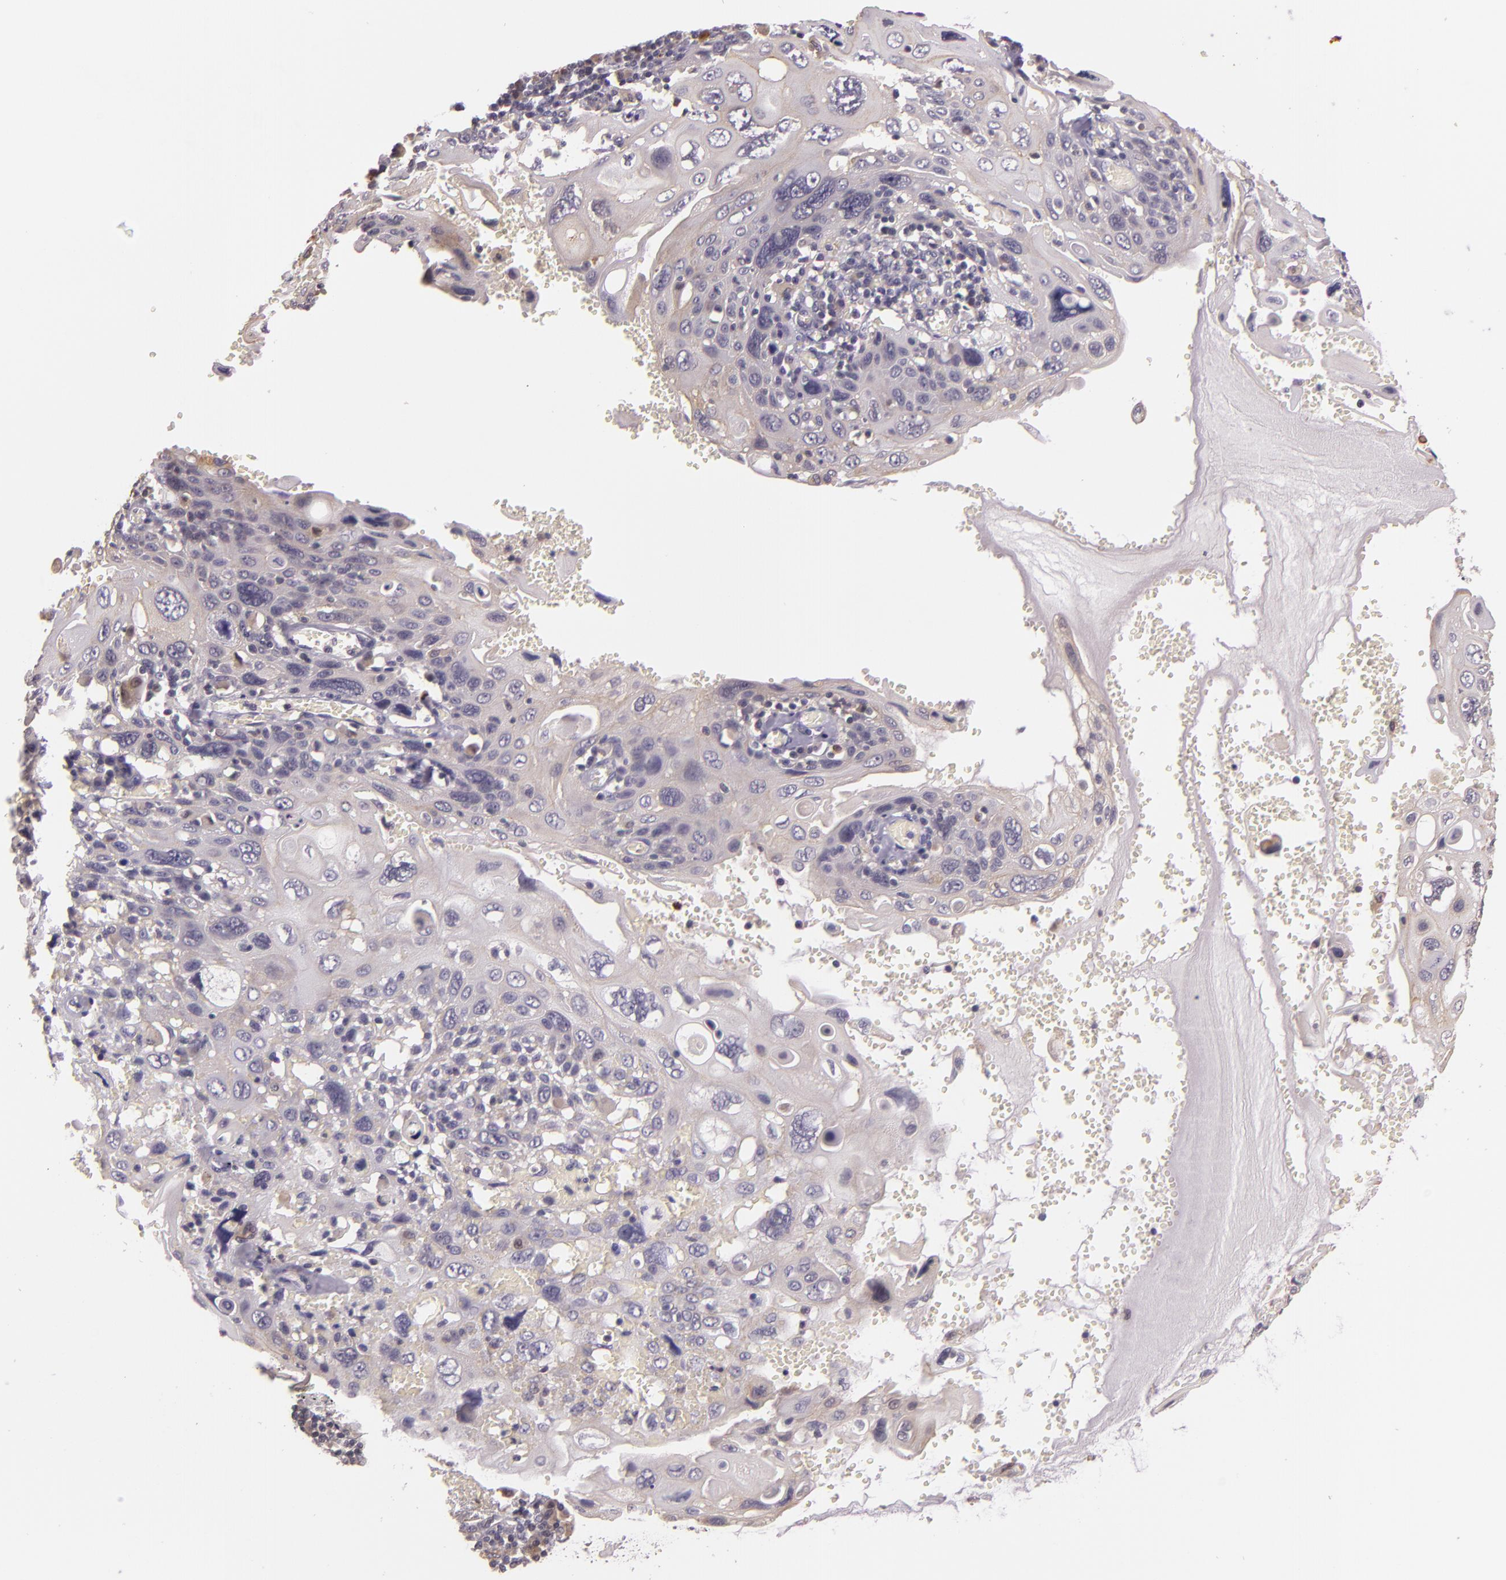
{"staining": {"intensity": "negative", "quantity": "none", "location": "none"}, "tissue": "cervical cancer", "cell_type": "Tumor cells", "image_type": "cancer", "snomed": [{"axis": "morphology", "description": "Squamous cell carcinoma, NOS"}, {"axis": "topography", "description": "Cervix"}], "caption": "Protein analysis of cervical squamous cell carcinoma demonstrates no significant staining in tumor cells.", "gene": "ARMH4", "patient": {"sex": "female", "age": 54}}